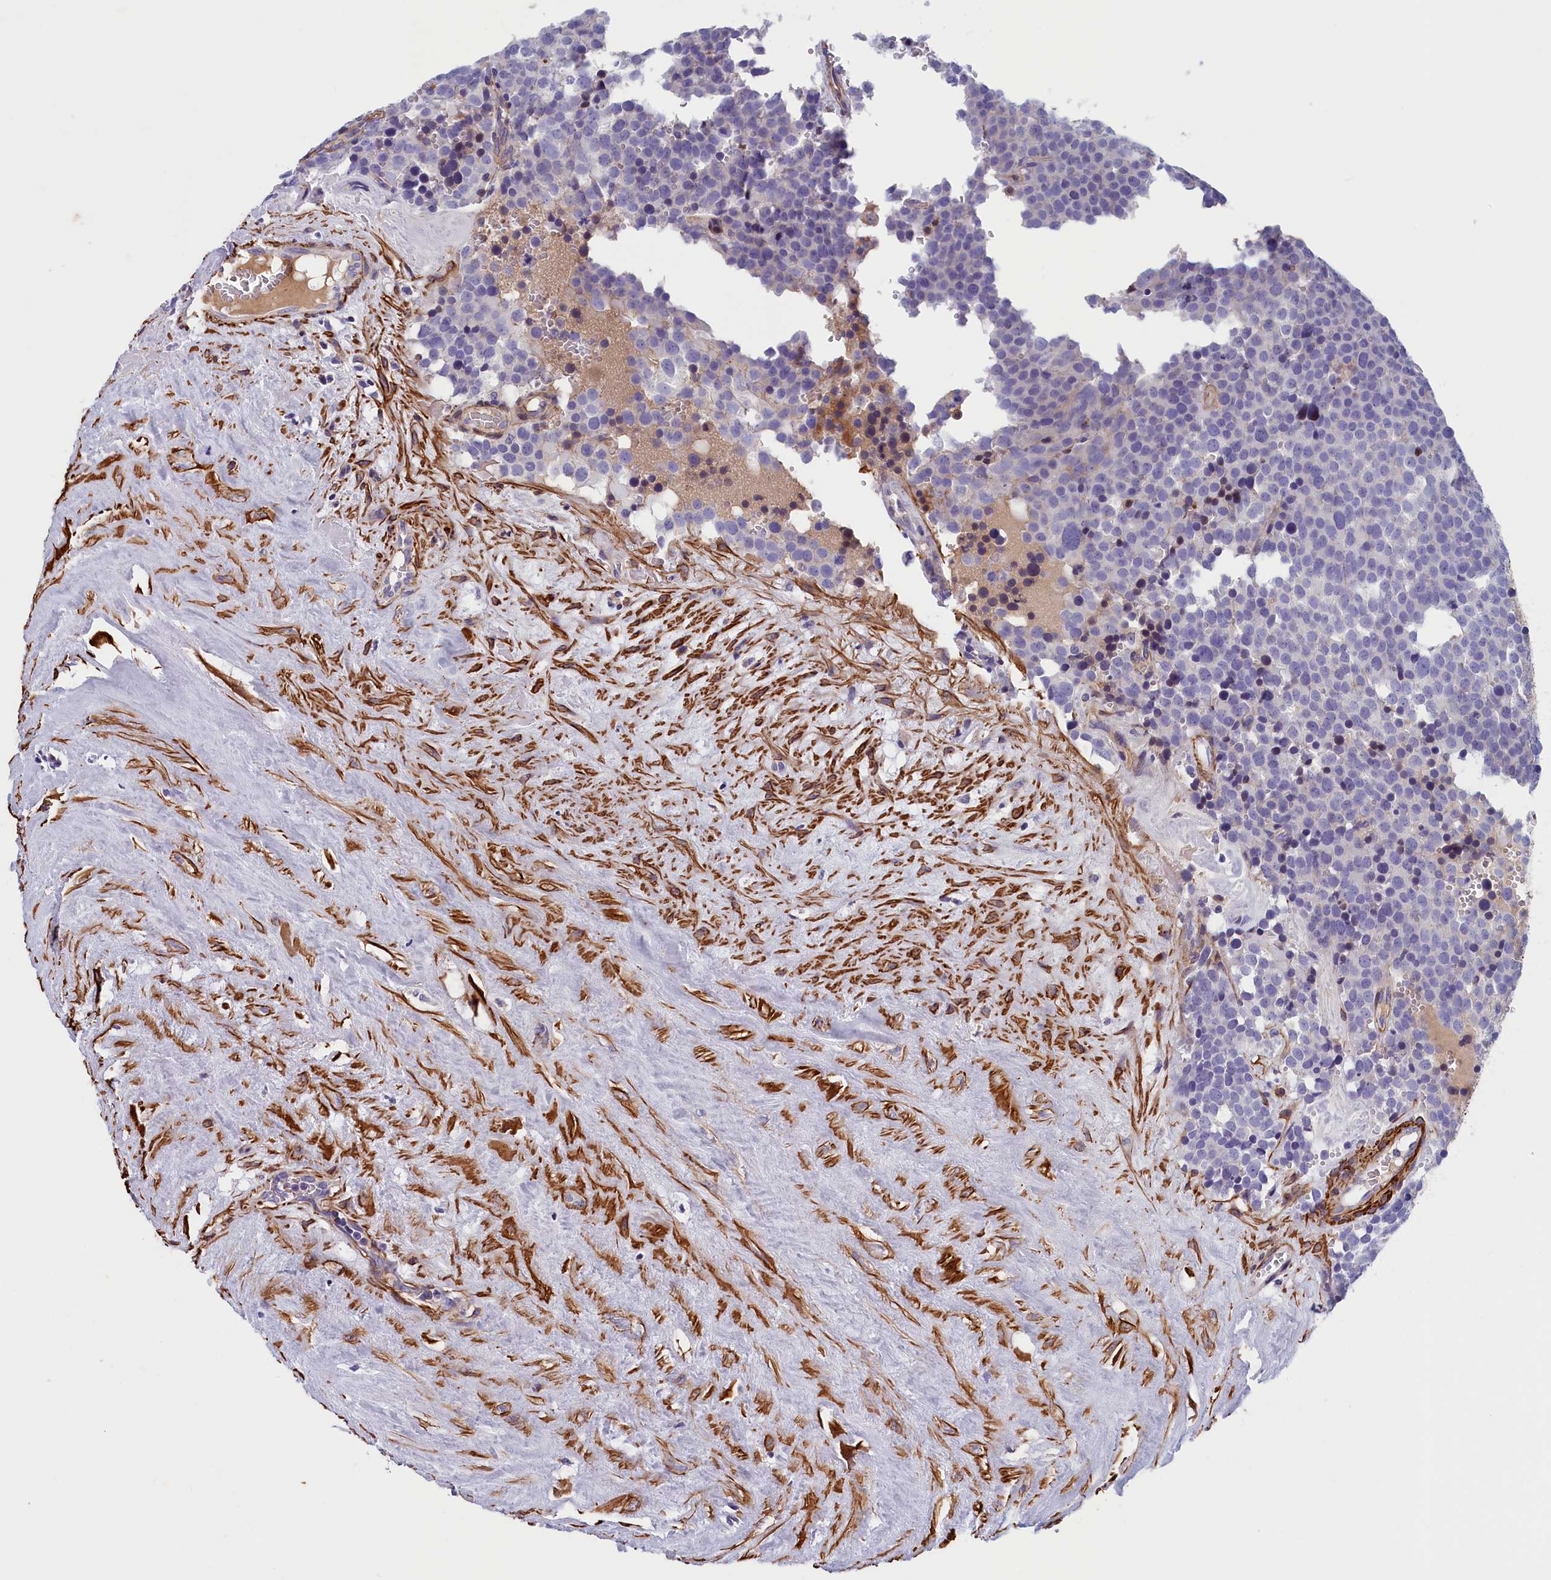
{"staining": {"intensity": "negative", "quantity": "none", "location": "none"}, "tissue": "testis cancer", "cell_type": "Tumor cells", "image_type": "cancer", "snomed": [{"axis": "morphology", "description": "Seminoma, NOS"}, {"axis": "topography", "description": "Testis"}], "caption": "This micrograph is of testis cancer (seminoma) stained with immunohistochemistry (IHC) to label a protein in brown with the nuclei are counter-stained blue. There is no expression in tumor cells.", "gene": "BCL2L13", "patient": {"sex": "male", "age": 71}}